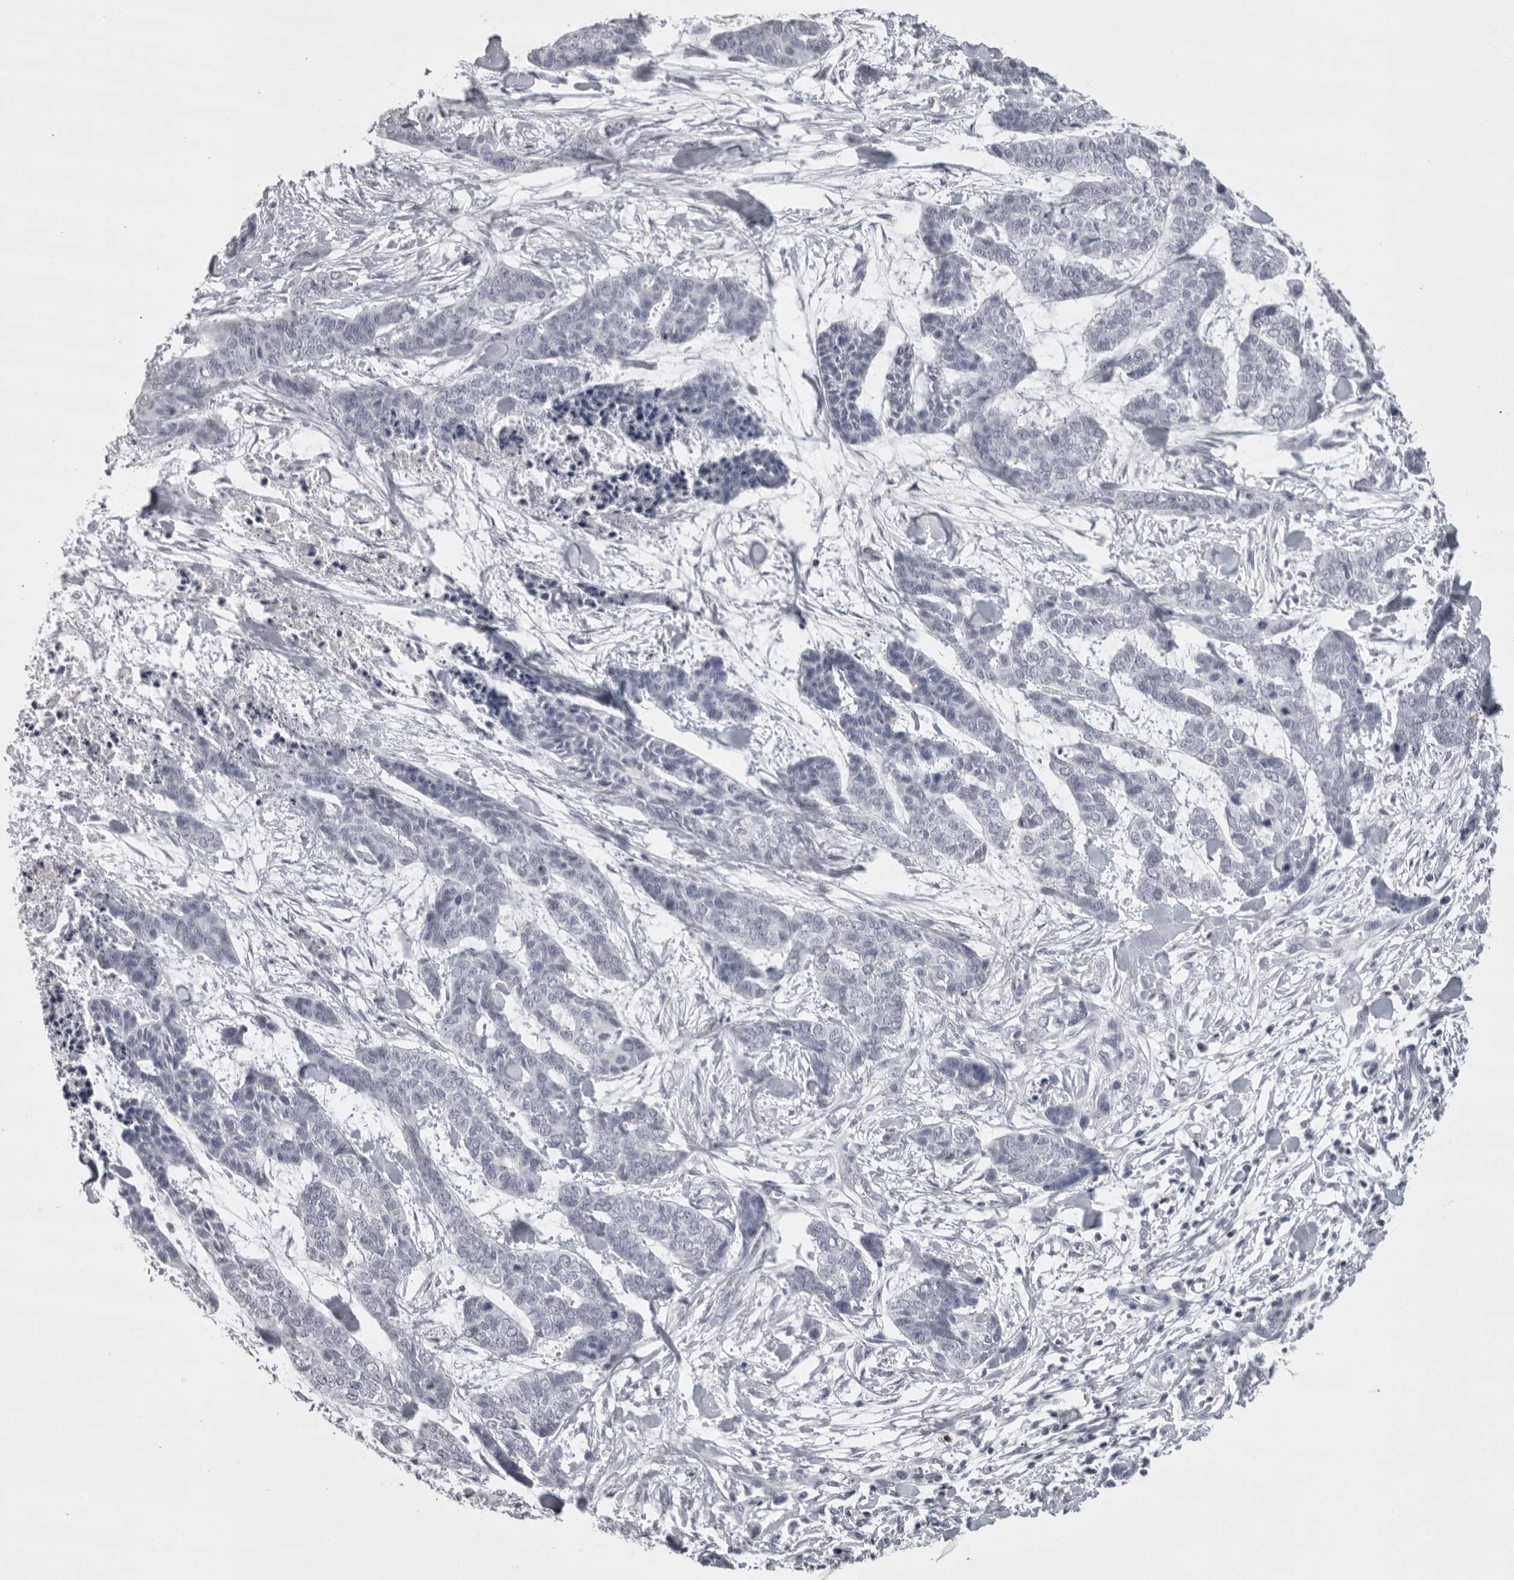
{"staining": {"intensity": "negative", "quantity": "none", "location": "none"}, "tissue": "skin cancer", "cell_type": "Tumor cells", "image_type": "cancer", "snomed": [{"axis": "morphology", "description": "Basal cell carcinoma"}, {"axis": "topography", "description": "Skin"}], "caption": "Tumor cells show no significant protein expression in skin basal cell carcinoma.", "gene": "GNLY", "patient": {"sex": "female", "age": 64}}